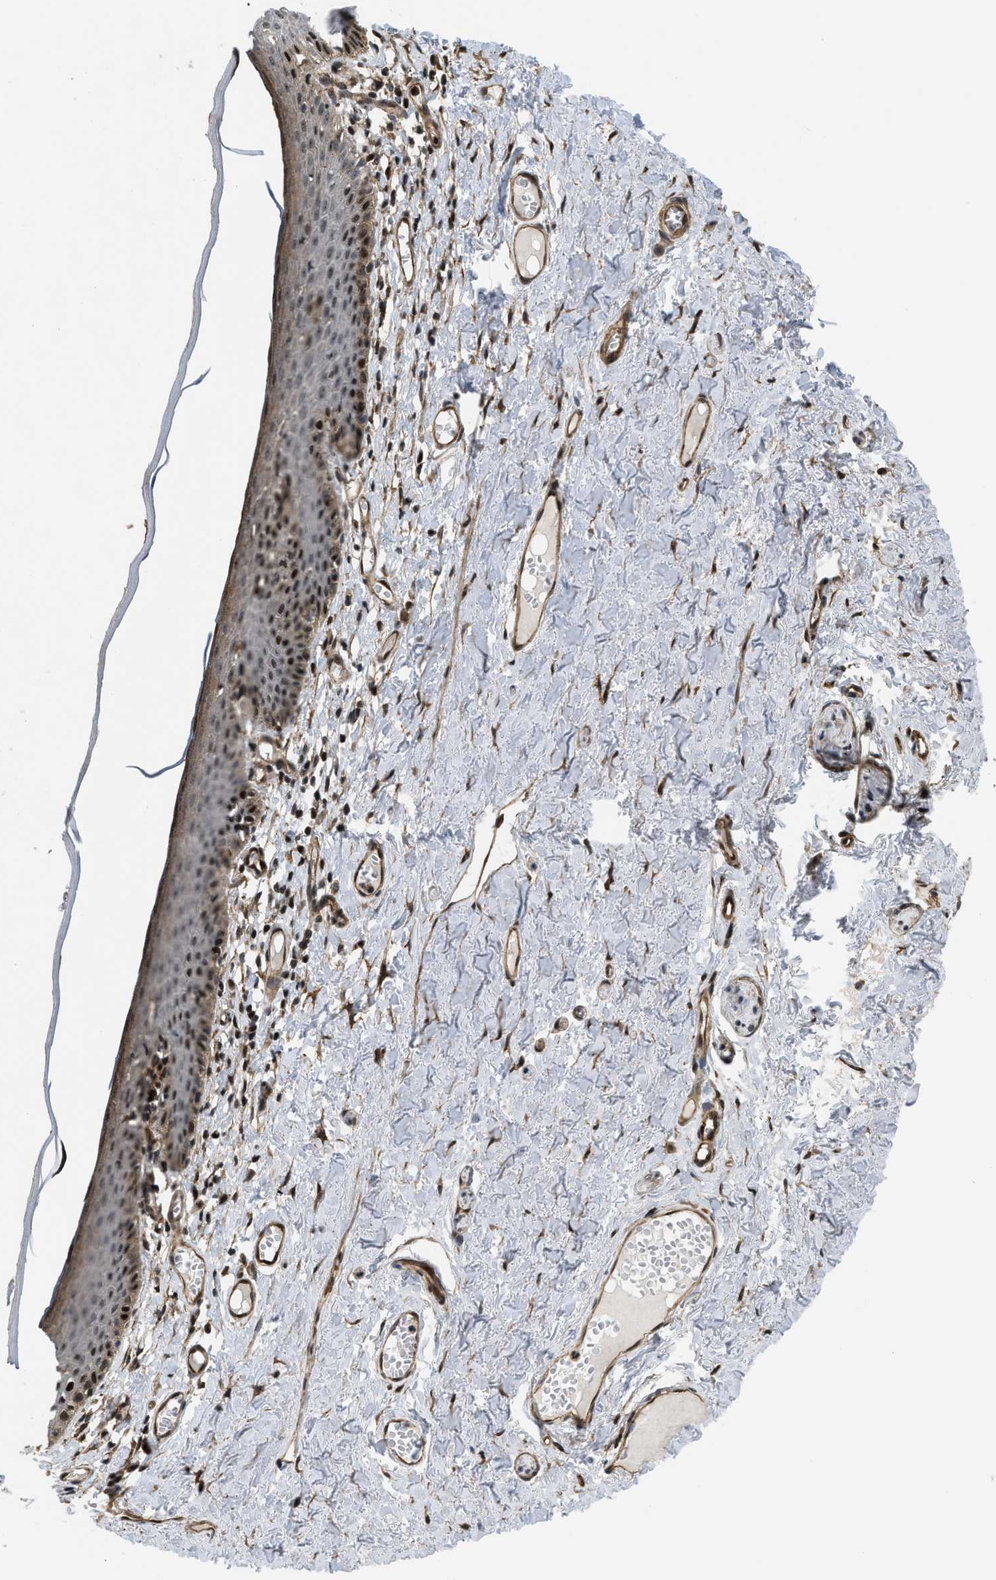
{"staining": {"intensity": "strong", "quantity": "<25%", "location": "cytoplasmic/membranous,nuclear"}, "tissue": "skin", "cell_type": "Epidermal cells", "image_type": "normal", "snomed": [{"axis": "morphology", "description": "Normal tissue, NOS"}, {"axis": "topography", "description": "Adipose tissue"}, {"axis": "topography", "description": "Vascular tissue"}, {"axis": "topography", "description": "Anal"}, {"axis": "topography", "description": "Peripheral nerve tissue"}], "caption": "IHC staining of benign skin, which exhibits medium levels of strong cytoplasmic/membranous,nuclear positivity in about <25% of epidermal cells indicating strong cytoplasmic/membranous,nuclear protein staining. The staining was performed using DAB (brown) for protein detection and nuclei were counterstained in hematoxylin (blue).", "gene": "LTA4H", "patient": {"sex": "female", "age": 54}}